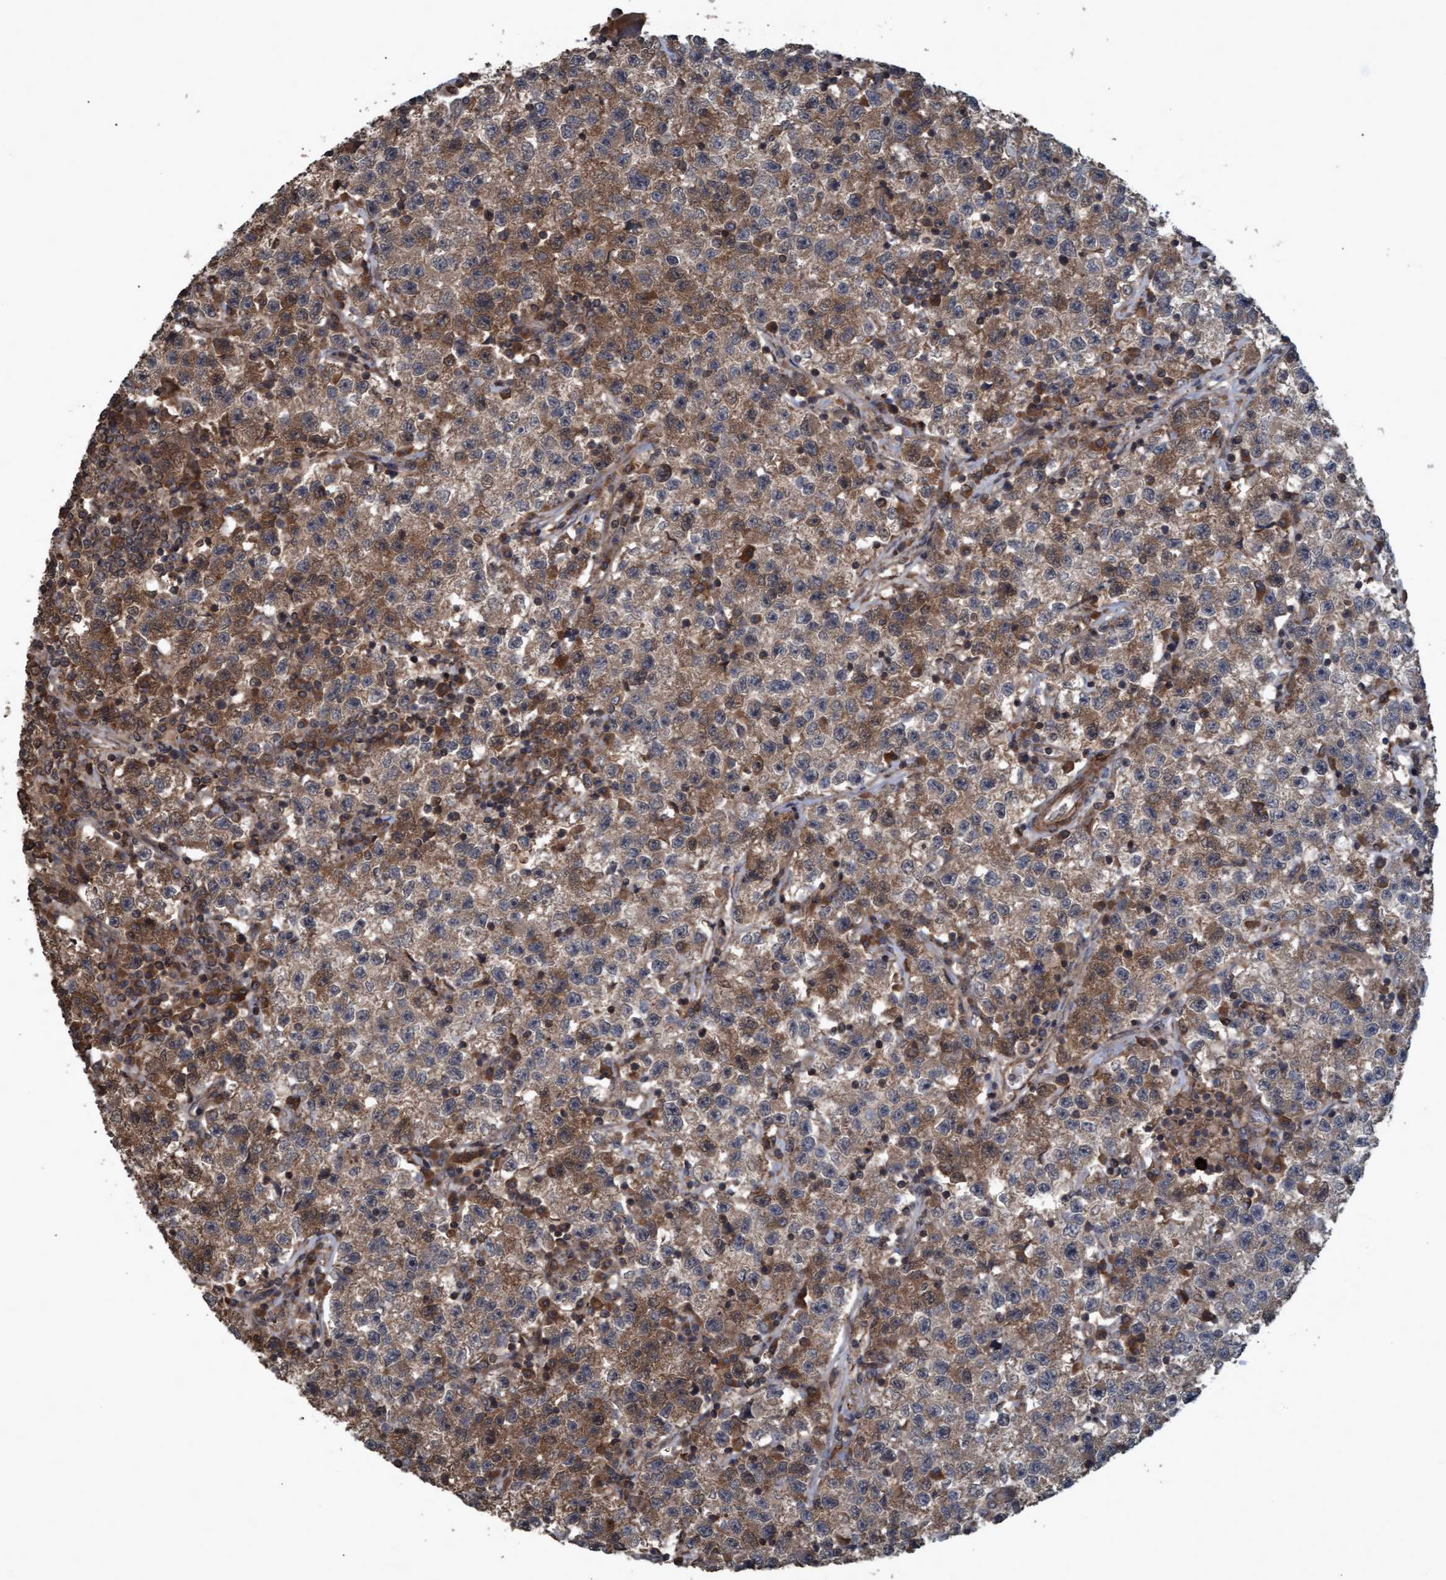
{"staining": {"intensity": "moderate", "quantity": ">75%", "location": "cytoplasmic/membranous"}, "tissue": "testis cancer", "cell_type": "Tumor cells", "image_type": "cancer", "snomed": [{"axis": "morphology", "description": "Seminoma, NOS"}, {"axis": "topography", "description": "Testis"}], "caption": "Approximately >75% of tumor cells in human testis seminoma demonstrate moderate cytoplasmic/membranous protein expression as visualized by brown immunohistochemical staining.", "gene": "GGT6", "patient": {"sex": "male", "age": 22}}